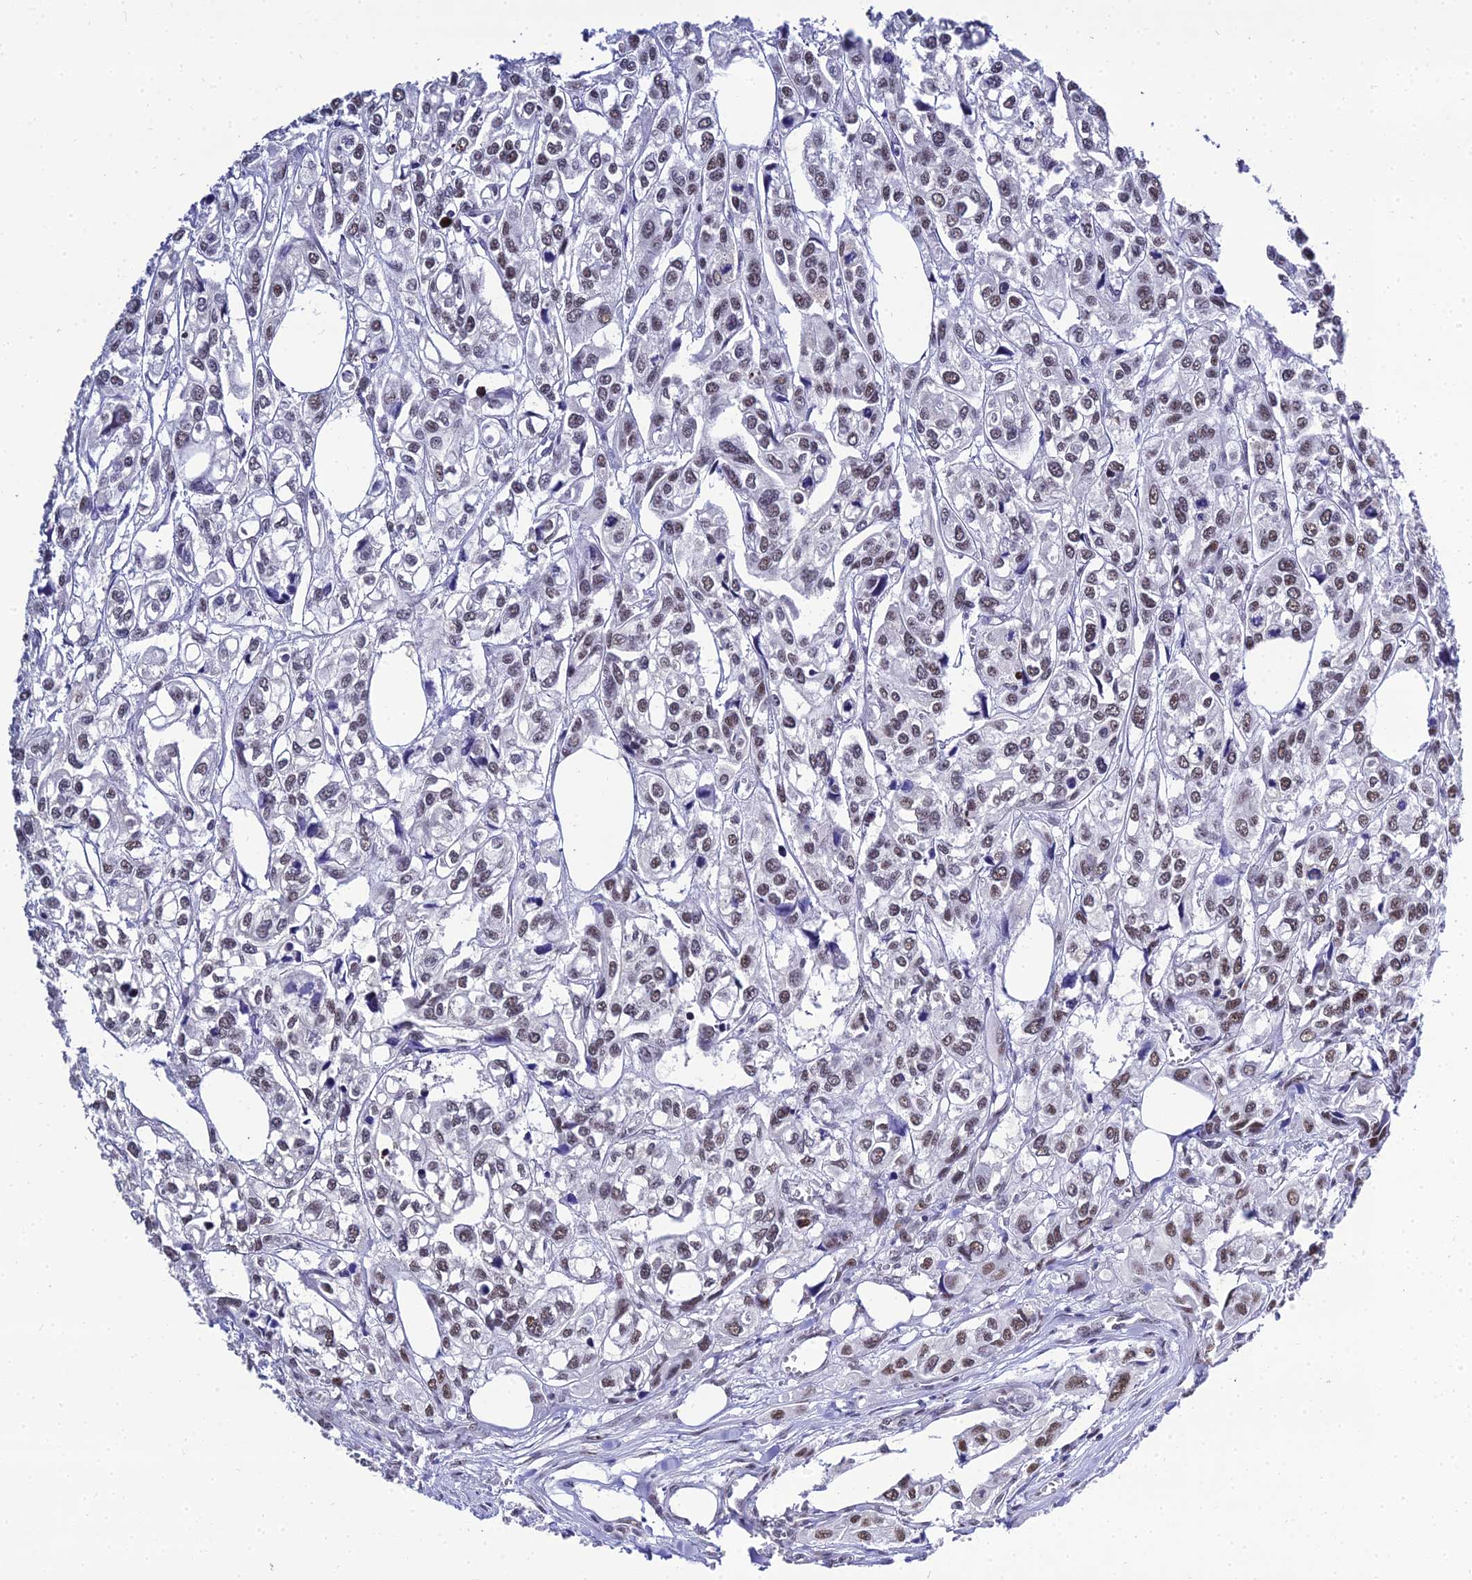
{"staining": {"intensity": "moderate", "quantity": "25%-75%", "location": "nuclear"}, "tissue": "urothelial cancer", "cell_type": "Tumor cells", "image_type": "cancer", "snomed": [{"axis": "morphology", "description": "Urothelial carcinoma, High grade"}, {"axis": "topography", "description": "Urinary bladder"}], "caption": "DAB (3,3'-diaminobenzidine) immunohistochemical staining of urothelial cancer demonstrates moderate nuclear protein positivity in about 25%-75% of tumor cells.", "gene": "PPP4R2", "patient": {"sex": "male", "age": 67}}